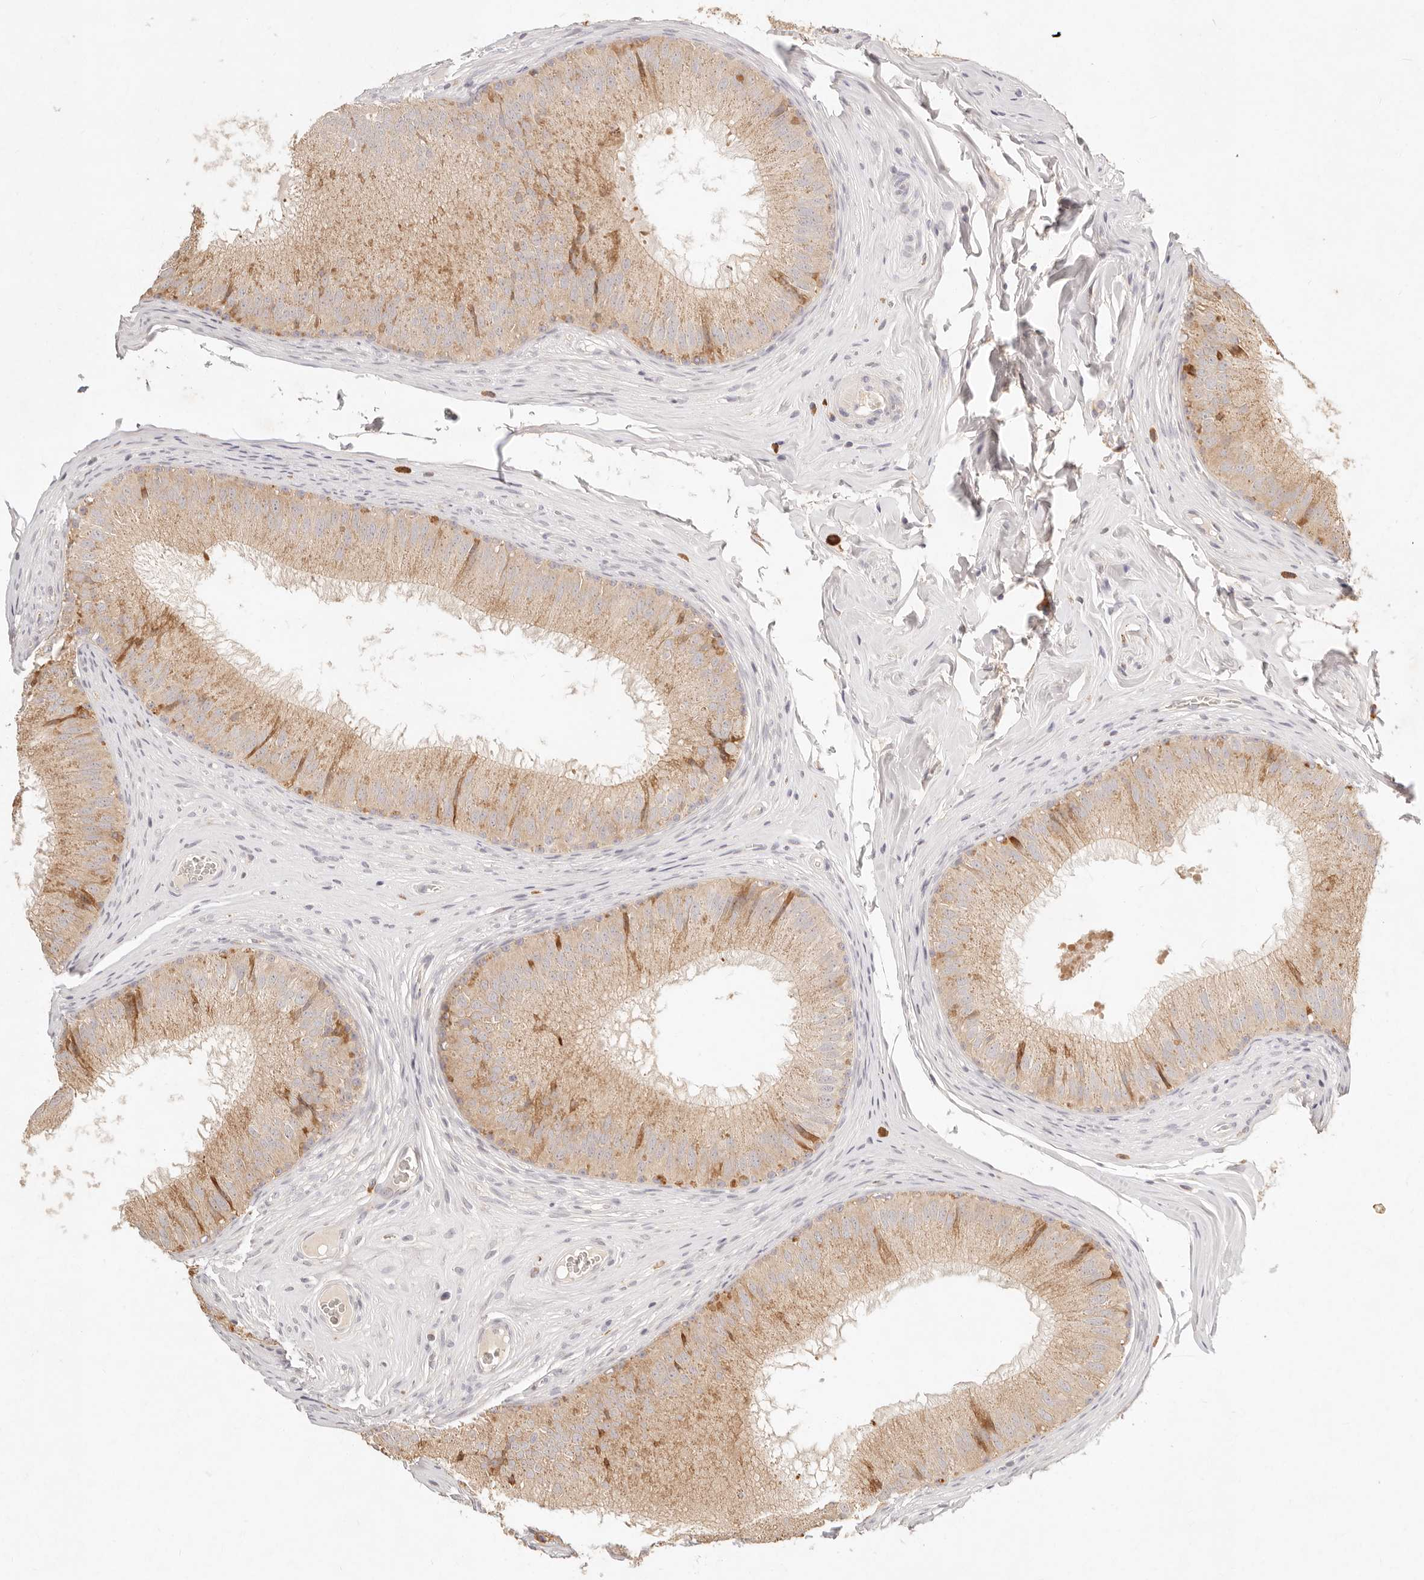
{"staining": {"intensity": "moderate", "quantity": ">75%", "location": "cytoplasmic/membranous"}, "tissue": "epididymis", "cell_type": "Glandular cells", "image_type": "normal", "snomed": [{"axis": "morphology", "description": "Normal tissue, NOS"}, {"axis": "topography", "description": "Epididymis"}], "caption": "IHC (DAB (3,3'-diaminobenzidine)) staining of normal epididymis shows moderate cytoplasmic/membranous protein expression in about >75% of glandular cells.", "gene": "C1orf127", "patient": {"sex": "male", "age": 32}}